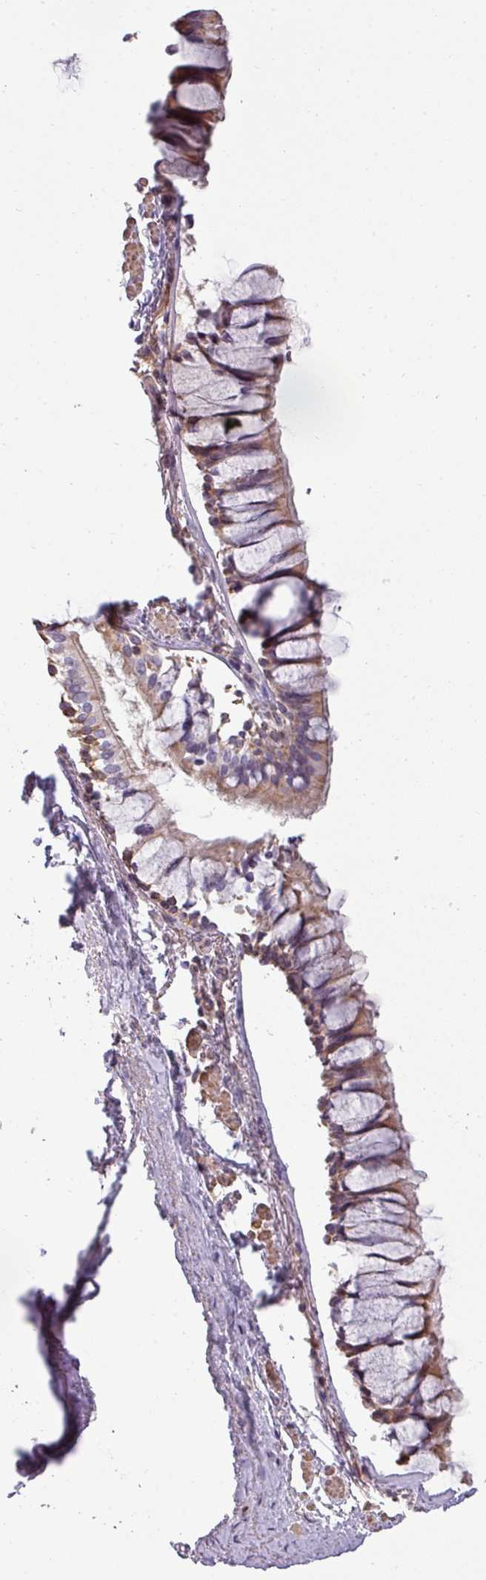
{"staining": {"intensity": "weak", "quantity": ">75%", "location": "cytoplasmic/membranous"}, "tissue": "bronchus", "cell_type": "Respiratory epithelial cells", "image_type": "normal", "snomed": [{"axis": "morphology", "description": "Normal tissue, NOS"}, {"axis": "topography", "description": "Bronchus"}], "caption": "DAB immunohistochemical staining of normal bronchus shows weak cytoplasmic/membranous protein staining in approximately >75% of respiratory epithelial cells.", "gene": "ZNF835", "patient": {"sex": "male", "age": 70}}